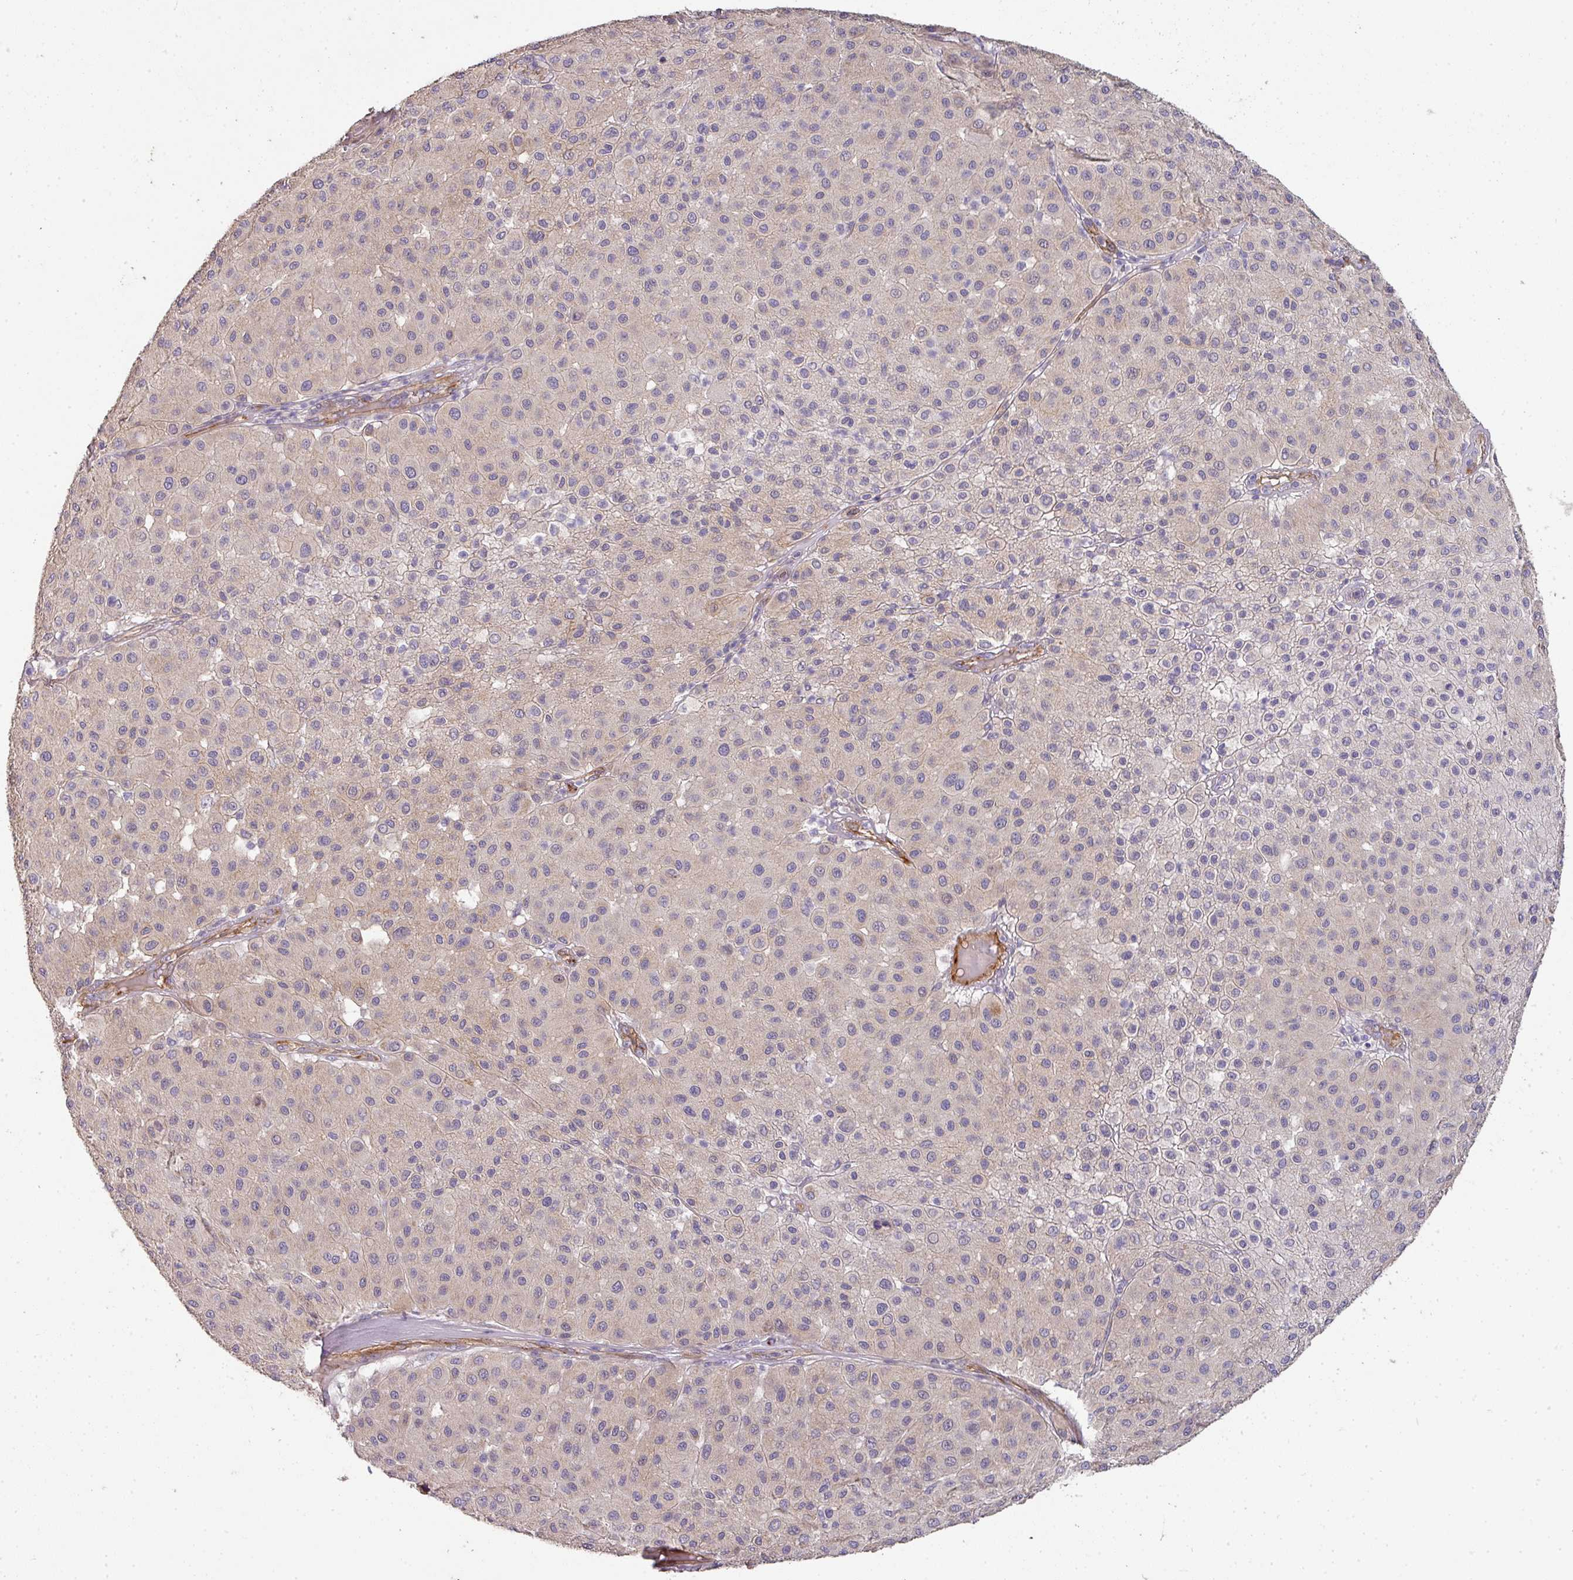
{"staining": {"intensity": "weak", "quantity": "<25%", "location": "cytoplasmic/membranous"}, "tissue": "melanoma", "cell_type": "Tumor cells", "image_type": "cancer", "snomed": [{"axis": "morphology", "description": "Malignant melanoma, Metastatic site"}, {"axis": "topography", "description": "Smooth muscle"}], "caption": "Immunohistochemistry photomicrograph of melanoma stained for a protein (brown), which demonstrates no expression in tumor cells. The staining was performed using DAB to visualize the protein expression in brown, while the nuclei were stained in blue with hematoxylin (Magnification: 20x).", "gene": "PCDH1", "patient": {"sex": "male", "age": 41}}